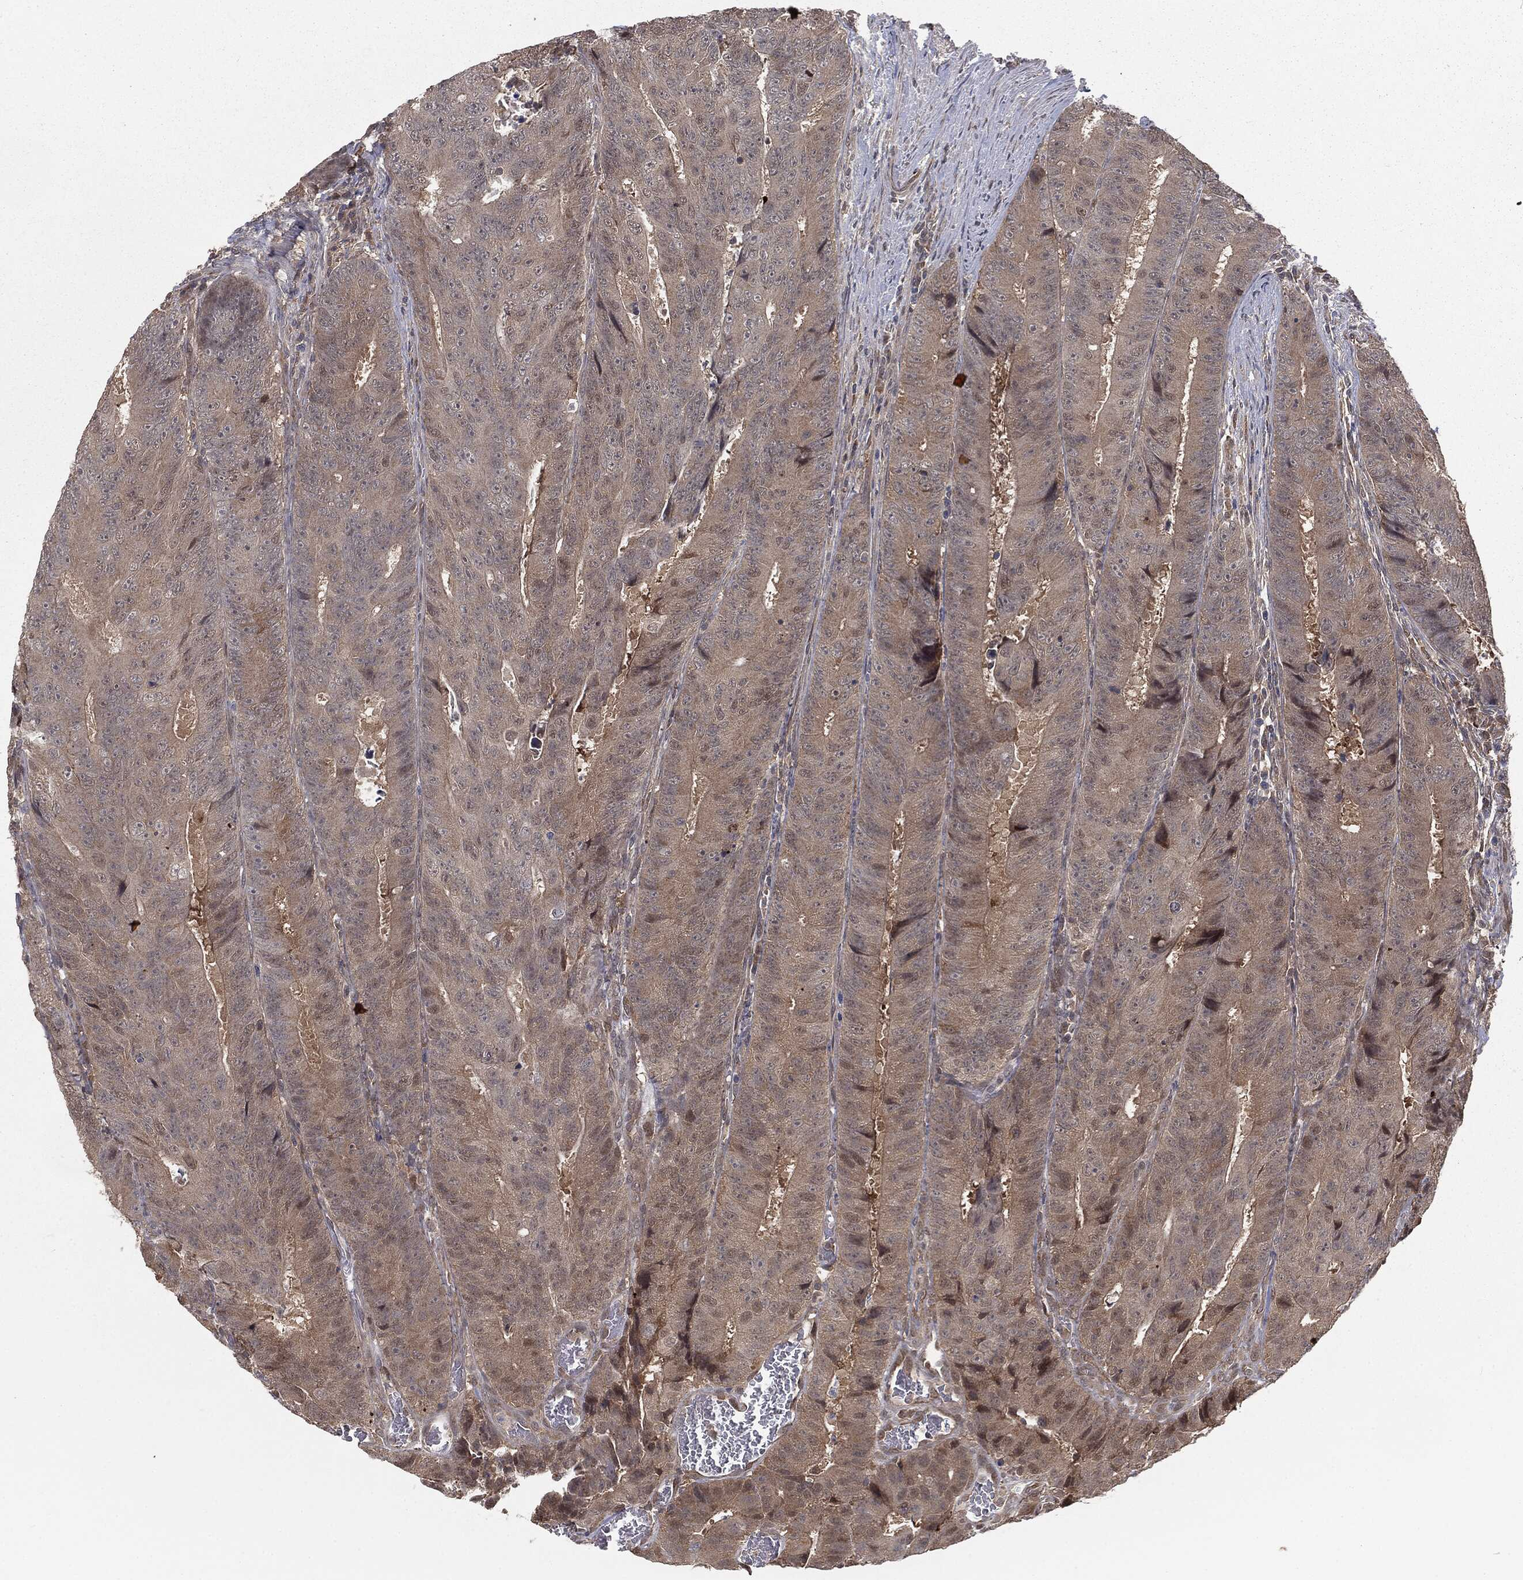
{"staining": {"intensity": "moderate", "quantity": "<25%", "location": "cytoplasmic/membranous,nuclear"}, "tissue": "colorectal cancer", "cell_type": "Tumor cells", "image_type": "cancer", "snomed": [{"axis": "morphology", "description": "Adenocarcinoma, NOS"}, {"axis": "topography", "description": "Colon"}], "caption": "This image exhibits immunohistochemistry staining of colorectal cancer, with low moderate cytoplasmic/membranous and nuclear positivity in approximately <25% of tumor cells.", "gene": "FBXO7", "patient": {"sex": "female", "age": 48}}